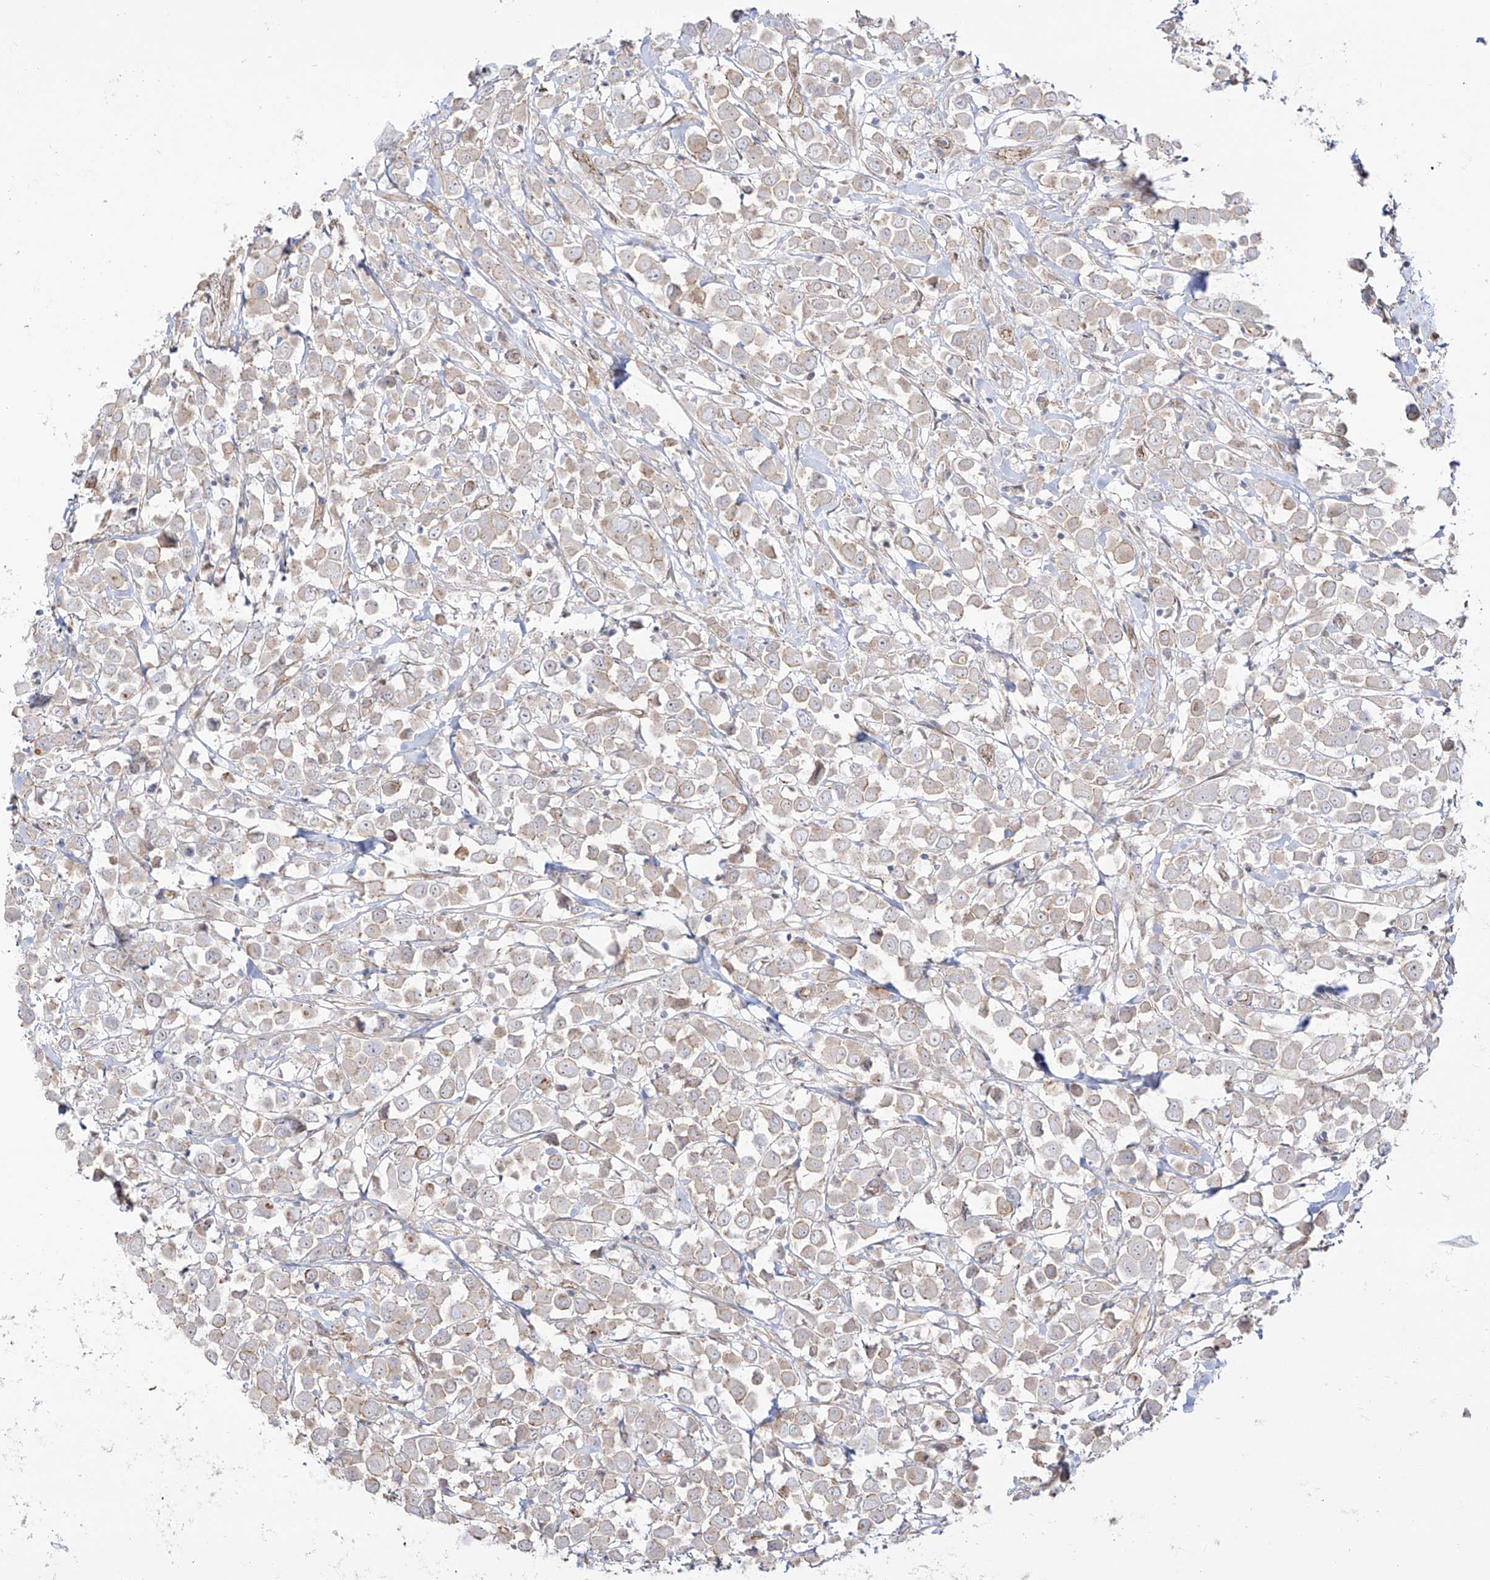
{"staining": {"intensity": "moderate", "quantity": "<25%", "location": "cytoplasmic/membranous"}, "tissue": "breast cancer", "cell_type": "Tumor cells", "image_type": "cancer", "snomed": [{"axis": "morphology", "description": "Duct carcinoma"}, {"axis": "topography", "description": "Breast"}], "caption": "Protein expression analysis of breast cancer demonstrates moderate cytoplasmic/membranous expression in approximately <25% of tumor cells.", "gene": "ZNF180", "patient": {"sex": "female", "age": 61}}